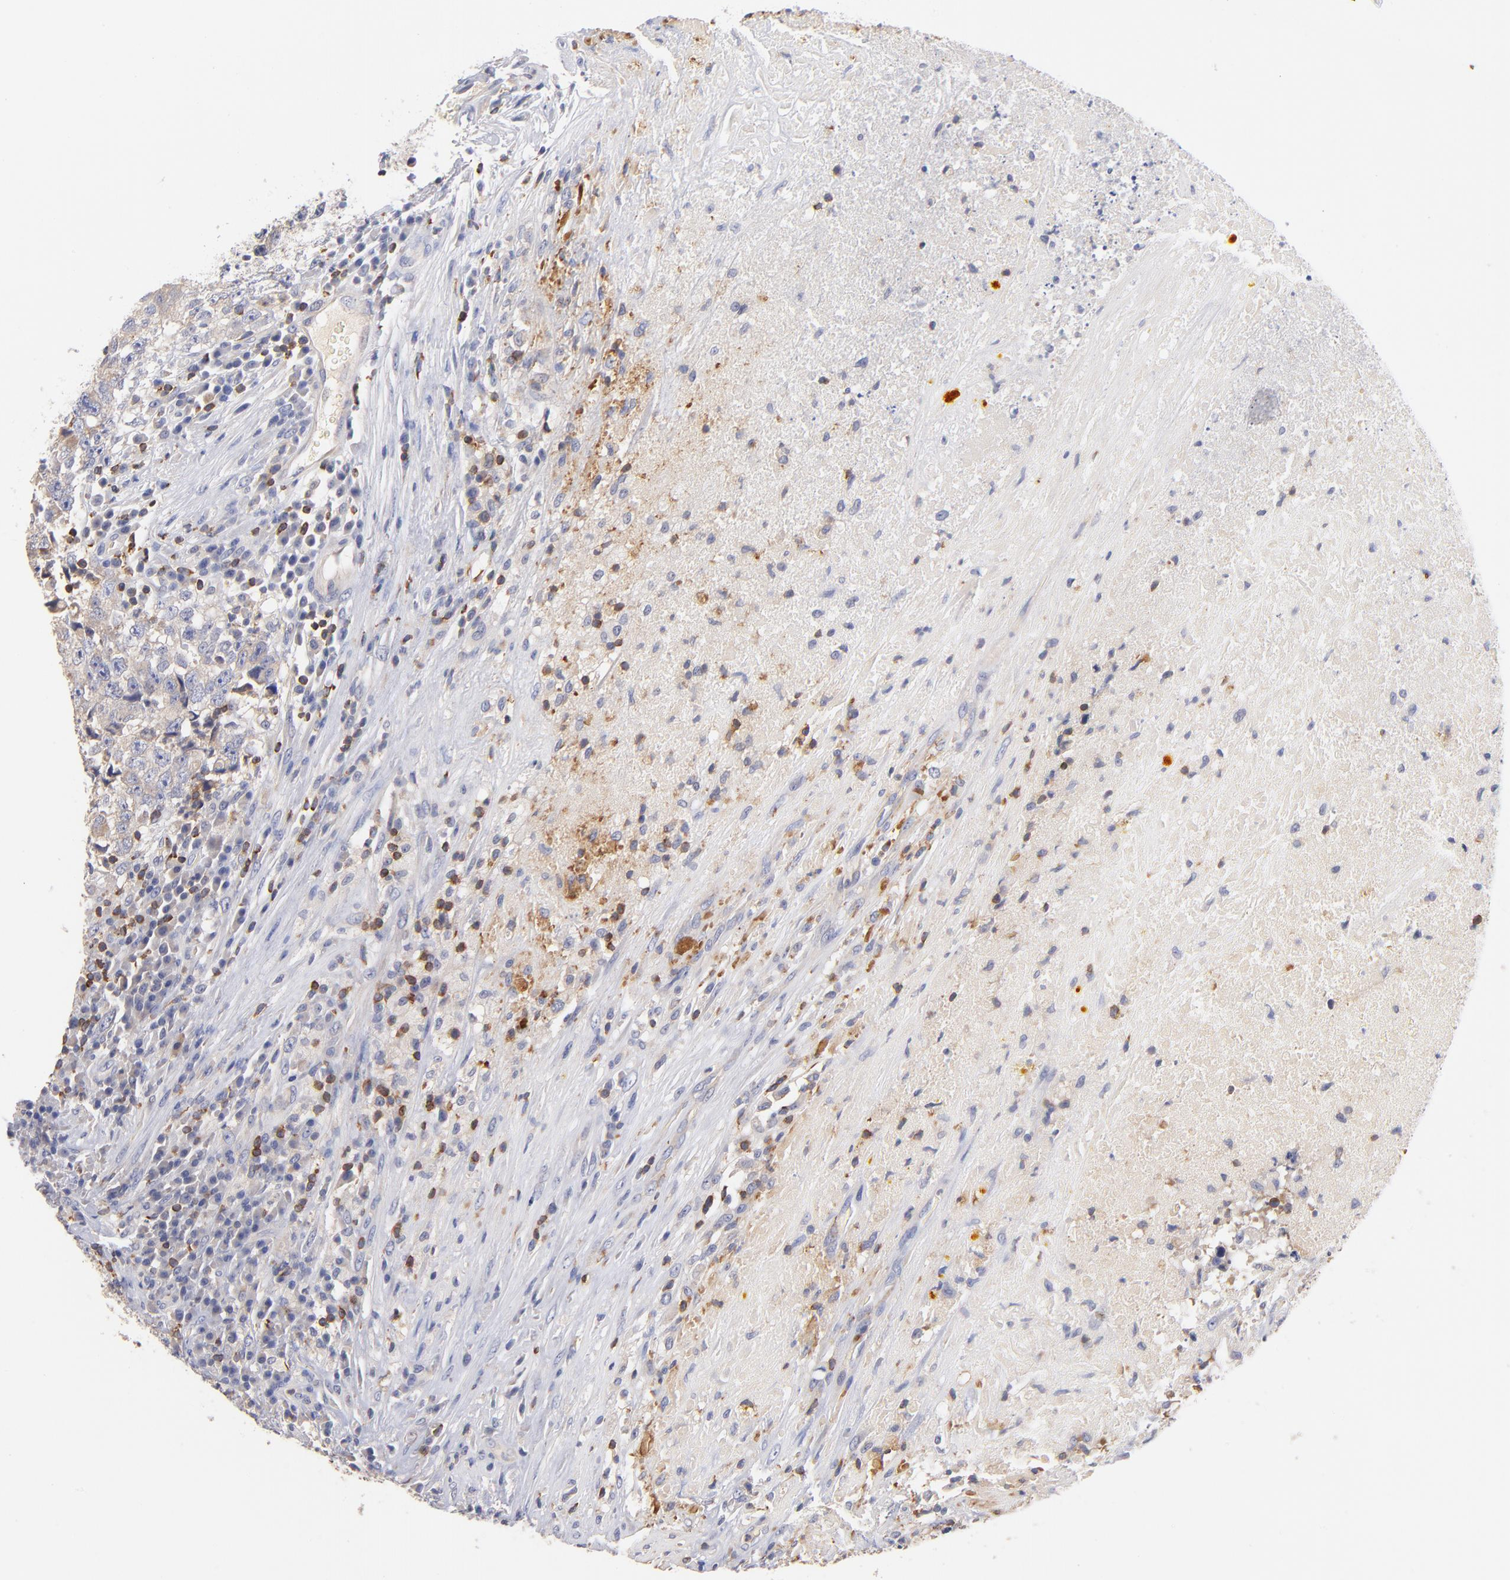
{"staining": {"intensity": "negative", "quantity": "none", "location": "none"}, "tissue": "testis cancer", "cell_type": "Tumor cells", "image_type": "cancer", "snomed": [{"axis": "morphology", "description": "Necrosis, NOS"}, {"axis": "morphology", "description": "Carcinoma, Embryonal, NOS"}, {"axis": "topography", "description": "Testis"}], "caption": "Histopathology image shows no significant protein expression in tumor cells of testis cancer (embryonal carcinoma). Brightfield microscopy of IHC stained with DAB (brown) and hematoxylin (blue), captured at high magnification.", "gene": "KREMEN2", "patient": {"sex": "male", "age": 19}}